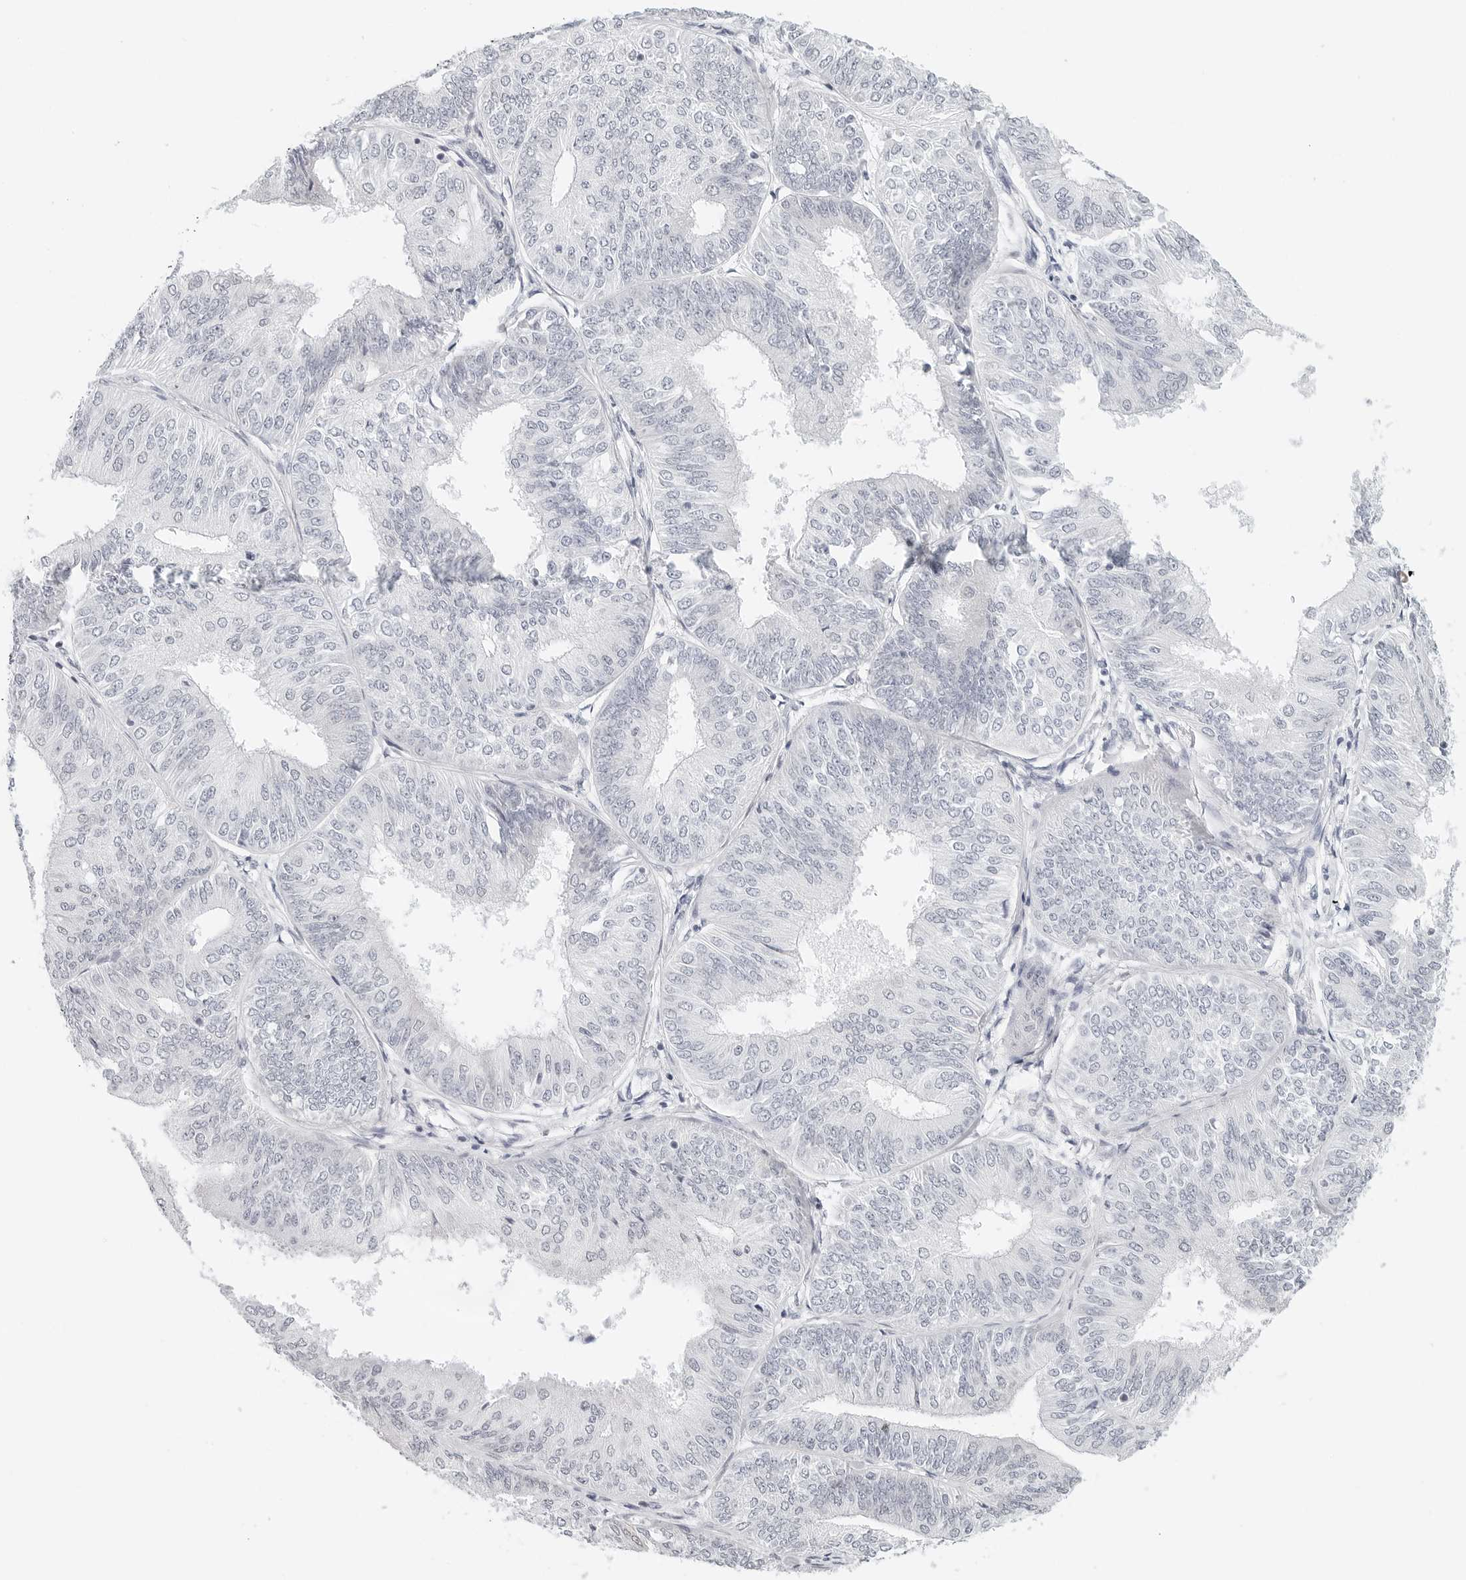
{"staining": {"intensity": "negative", "quantity": "none", "location": "none"}, "tissue": "endometrial cancer", "cell_type": "Tumor cells", "image_type": "cancer", "snomed": [{"axis": "morphology", "description": "Adenocarcinoma, NOS"}, {"axis": "topography", "description": "Endometrium"}], "caption": "DAB immunohistochemical staining of endometrial cancer reveals no significant positivity in tumor cells.", "gene": "PARP10", "patient": {"sex": "female", "age": 58}}